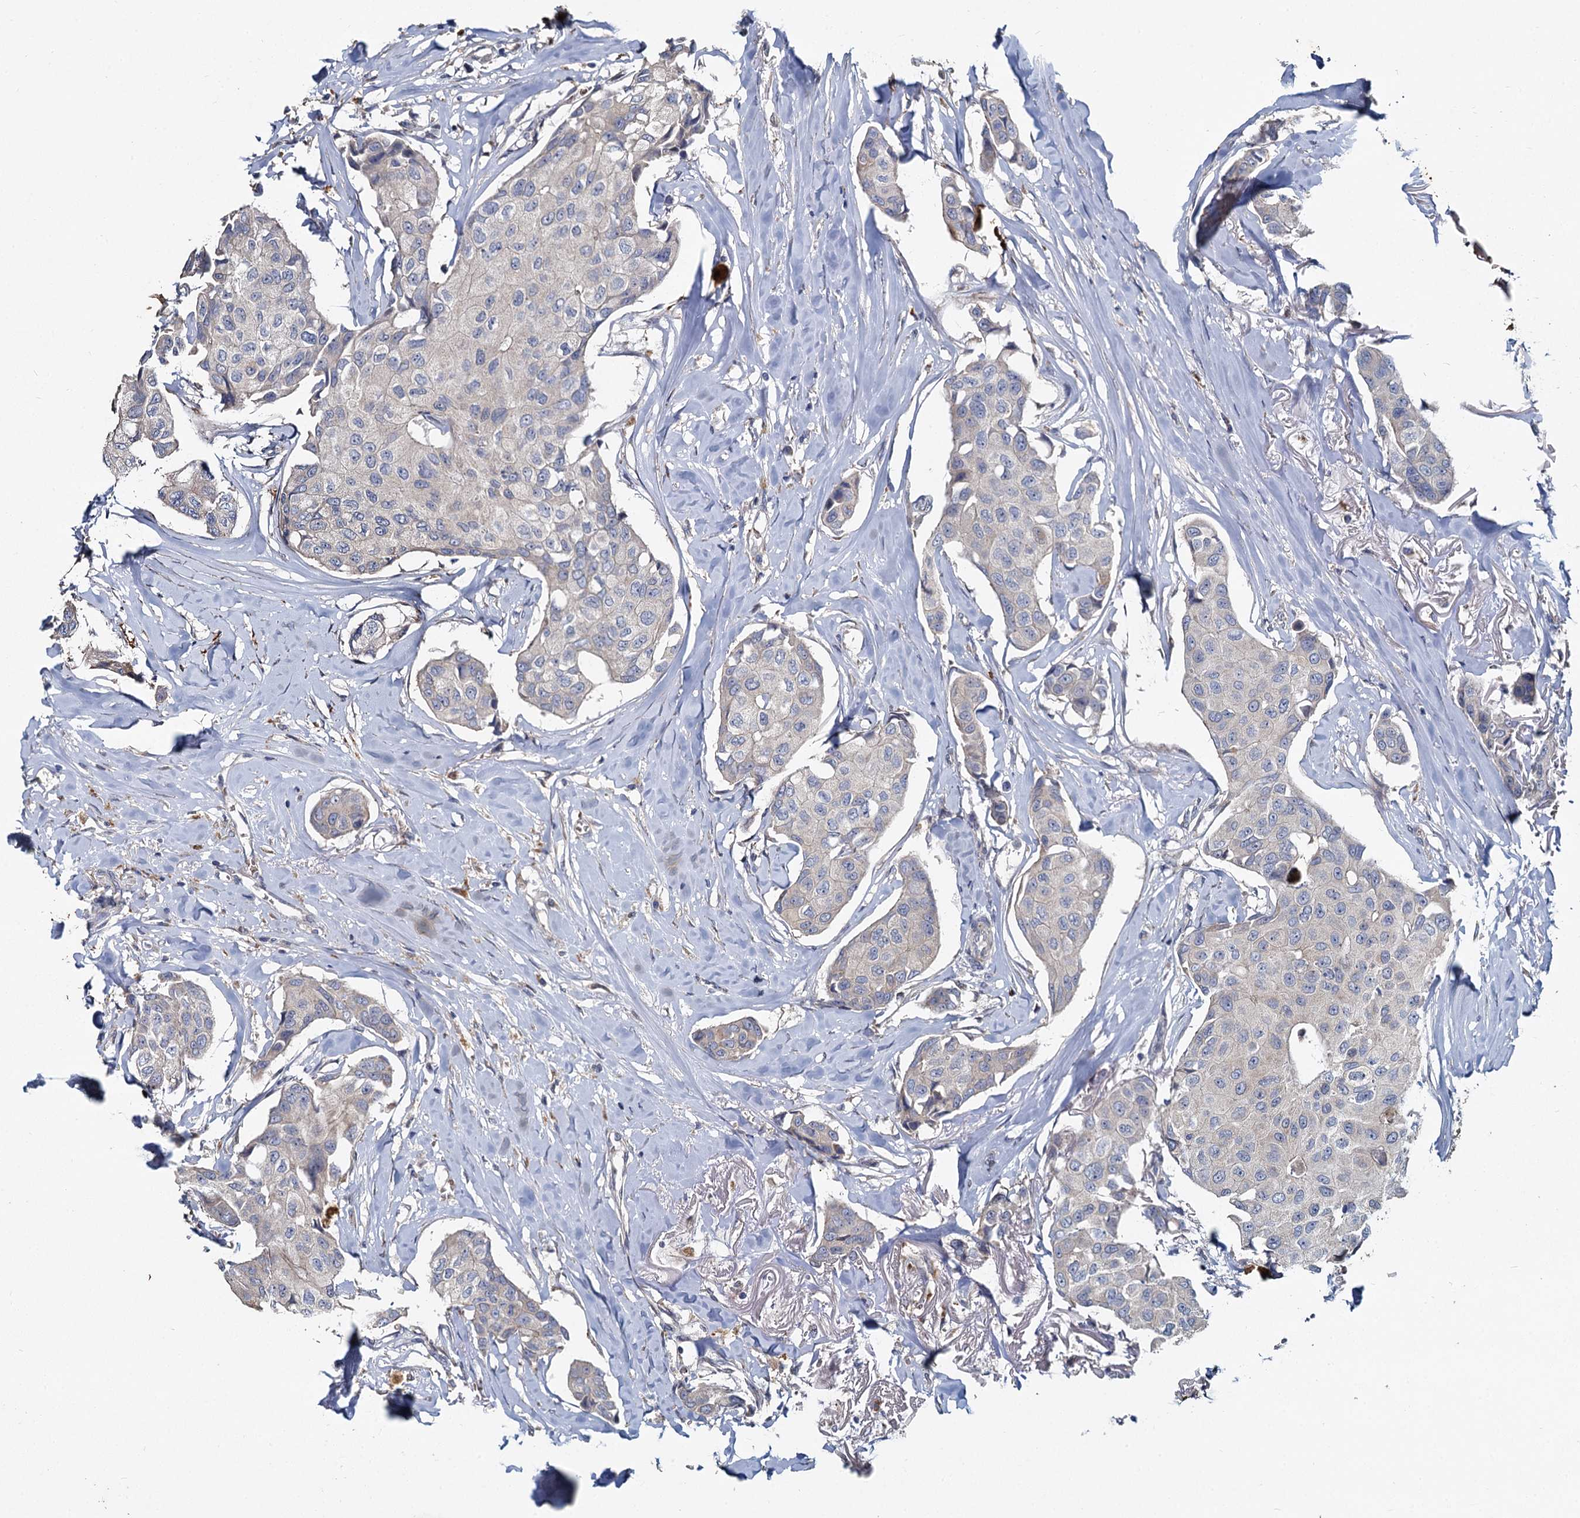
{"staining": {"intensity": "negative", "quantity": "none", "location": "none"}, "tissue": "breast cancer", "cell_type": "Tumor cells", "image_type": "cancer", "snomed": [{"axis": "morphology", "description": "Duct carcinoma"}, {"axis": "topography", "description": "Breast"}], "caption": "This is a image of immunohistochemistry (IHC) staining of breast cancer, which shows no staining in tumor cells. Nuclei are stained in blue.", "gene": "TCTN2", "patient": {"sex": "female", "age": 80}}